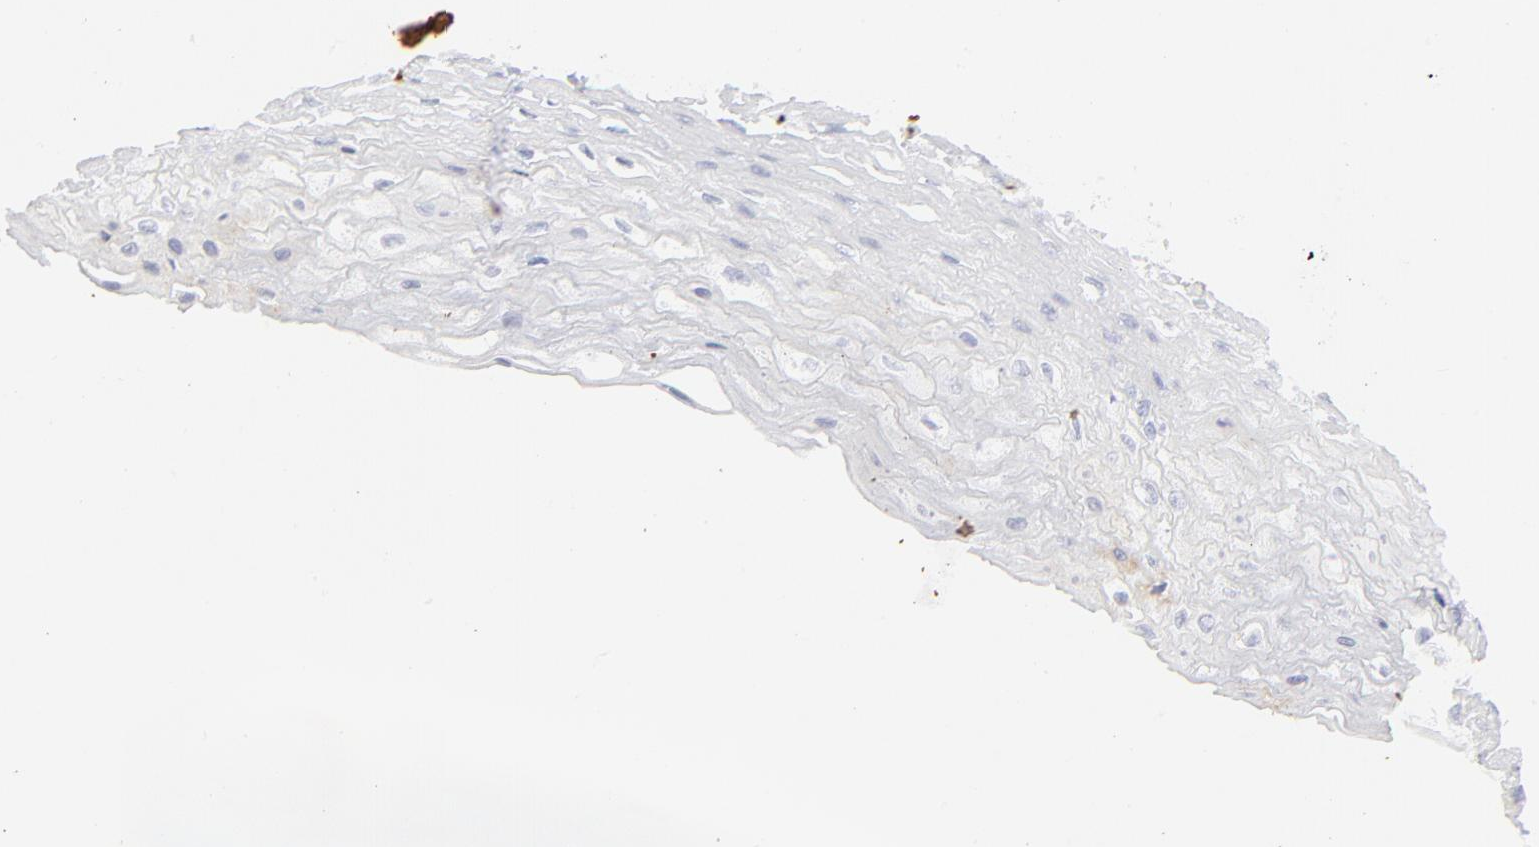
{"staining": {"intensity": "strong", "quantity": "<25%", "location": "cytoplasmic/membranous"}, "tissue": "esophagus", "cell_type": "Squamous epithelial cells", "image_type": "normal", "snomed": [{"axis": "morphology", "description": "Normal tissue, NOS"}, {"axis": "topography", "description": "Esophagus"}], "caption": "Strong cytoplasmic/membranous protein positivity is present in about <25% of squamous epithelial cells in esophagus. The staining was performed using DAB to visualize the protein expression in brown, while the nuclei were stained in blue with hematoxylin (Magnification: 20x).", "gene": "CCR7", "patient": {"sex": "female", "age": 72}}